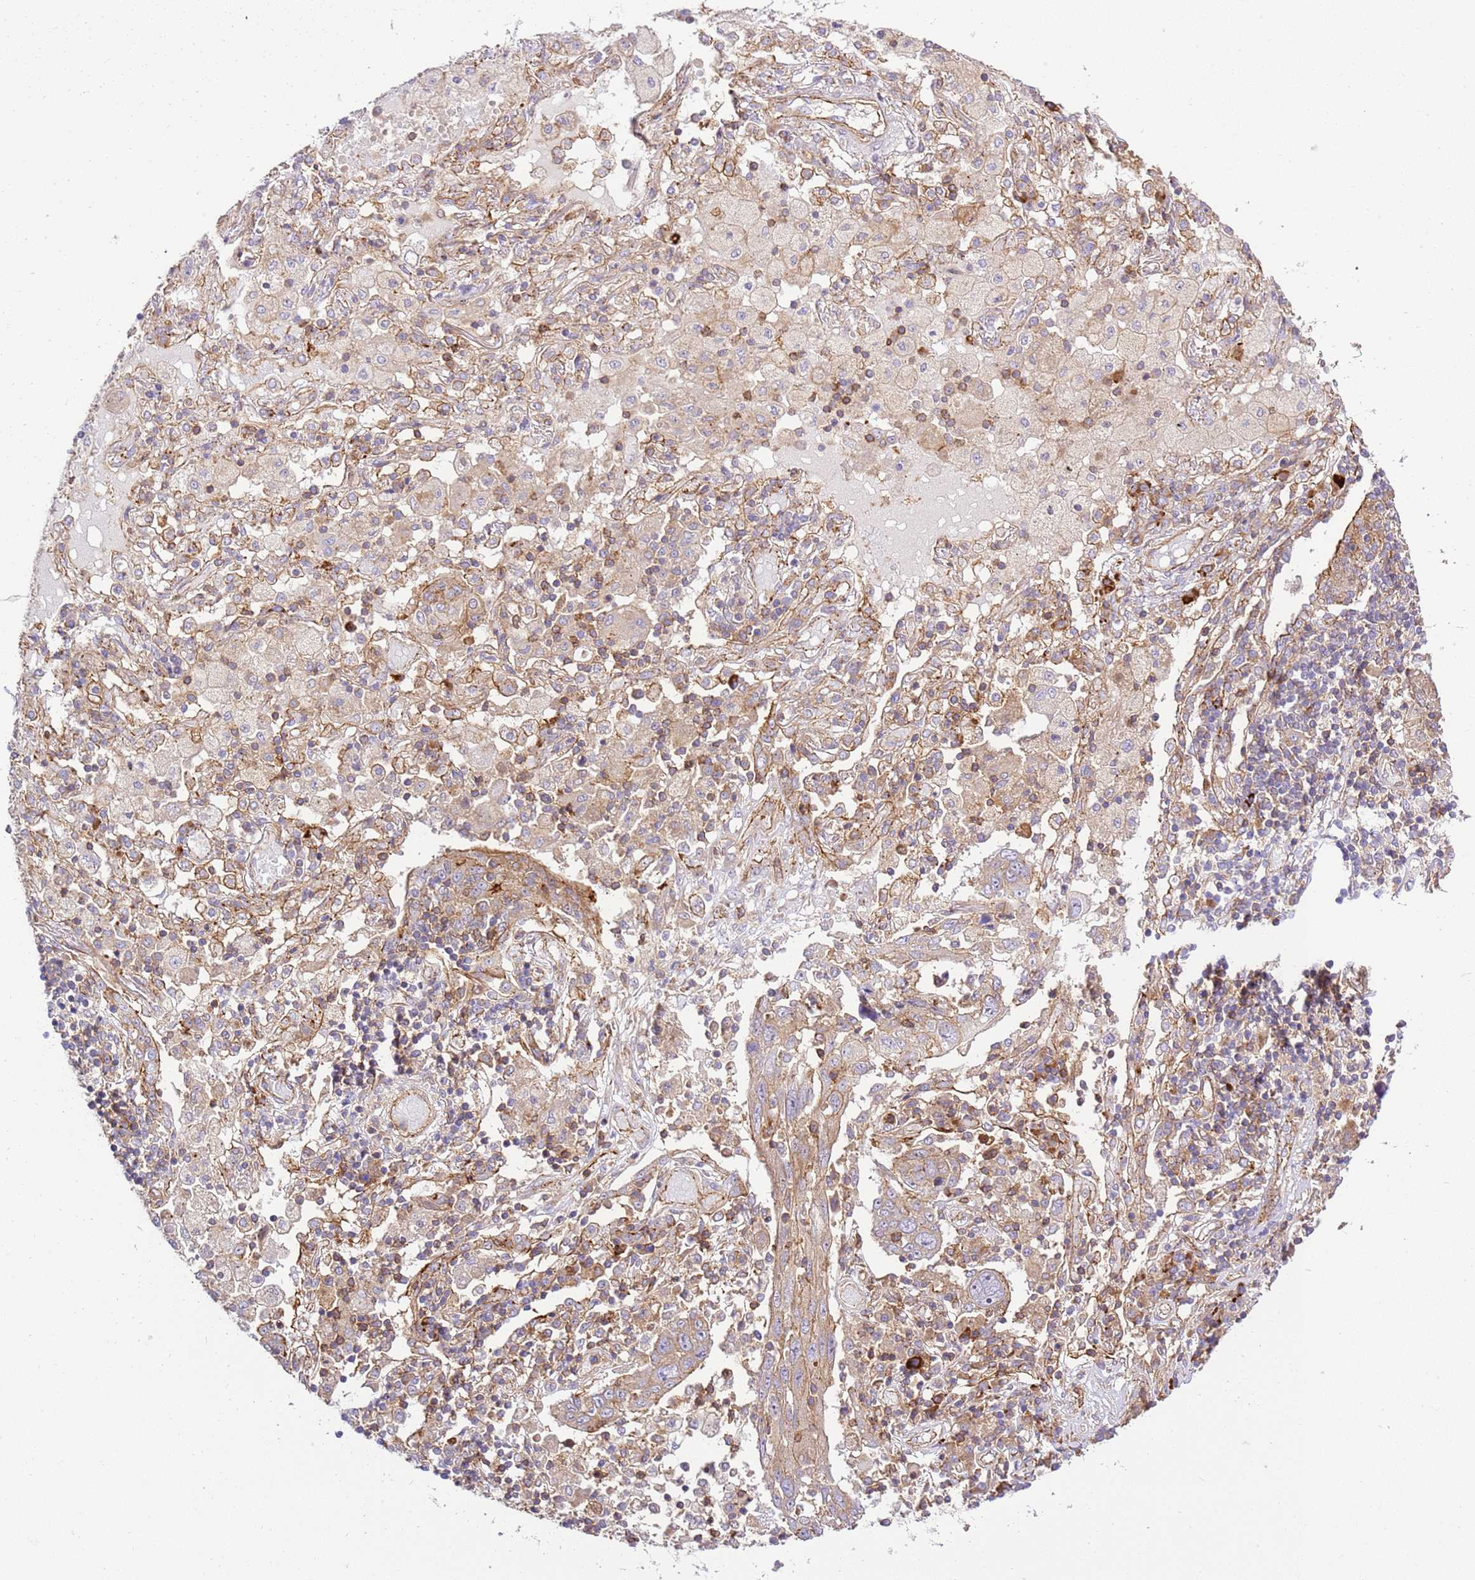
{"staining": {"intensity": "weak", "quantity": "<25%", "location": "cytoplasmic/membranous"}, "tissue": "lung cancer", "cell_type": "Tumor cells", "image_type": "cancer", "snomed": [{"axis": "morphology", "description": "Squamous cell carcinoma, NOS"}, {"axis": "topography", "description": "Lung"}], "caption": "A high-resolution micrograph shows immunohistochemistry staining of lung cancer, which shows no significant expression in tumor cells.", "gene": "EFCAB8", "patient": {"sex": "male", "age": 65}}